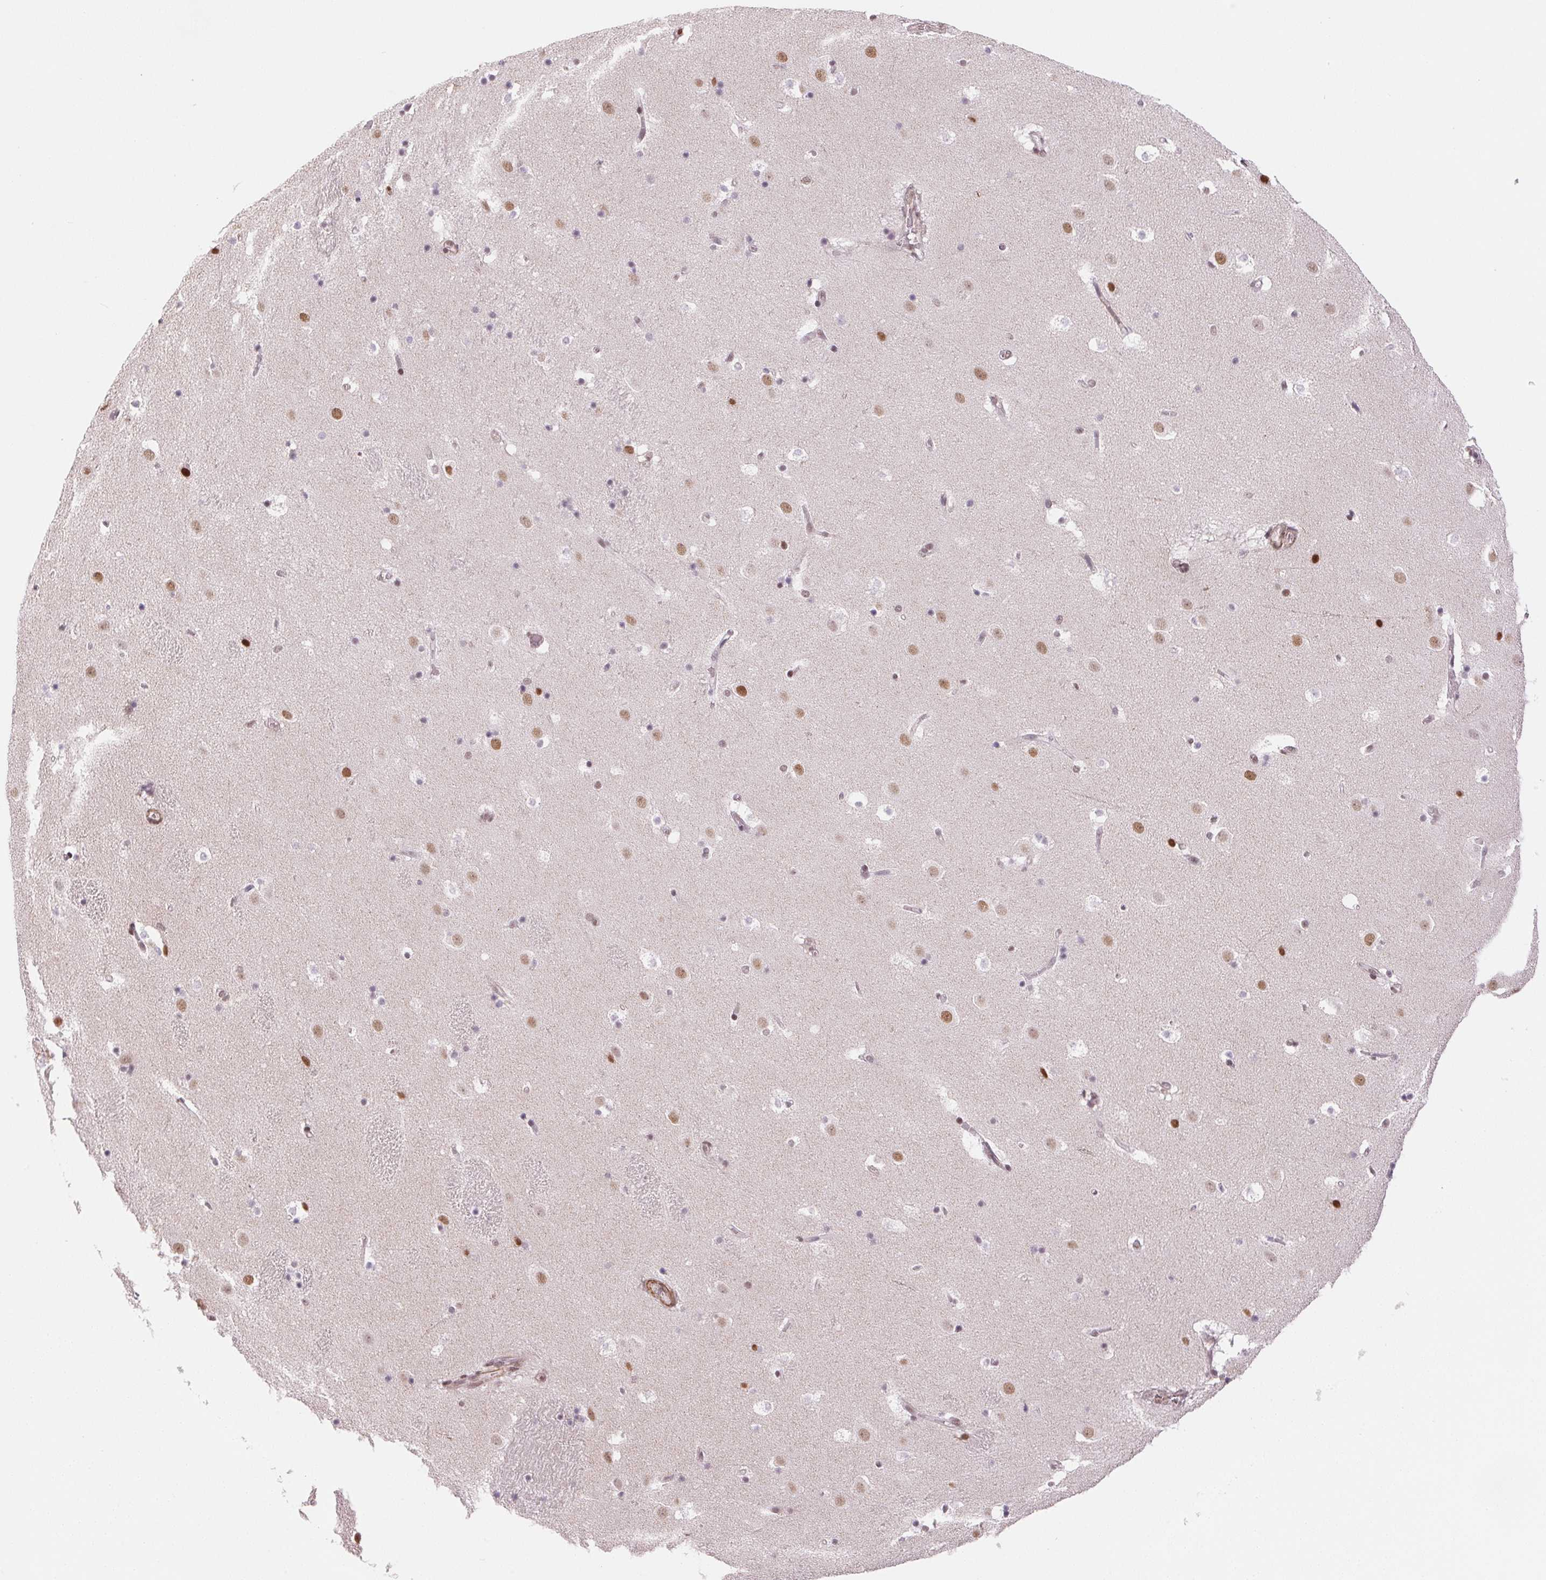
{"staining": {"intensity": "moderate", "quantity": "<25%", "location": "nuclear"}, "tissue": "caudate", "cell_type": "Glial cells", "image_type": "normal", "snomed": [{"axis": "morphology", "description": "Normal tissue, NOS"}, {"axis": "topography", "description": "Lateral ventricle wall"}], "caption": "Protein staining of unremarkable caudate shows moderate nuclear expression in approximately <25% of glial cells.", "gene": "HNRNPDL", "patient": {"sex": "male", "age": 37}}